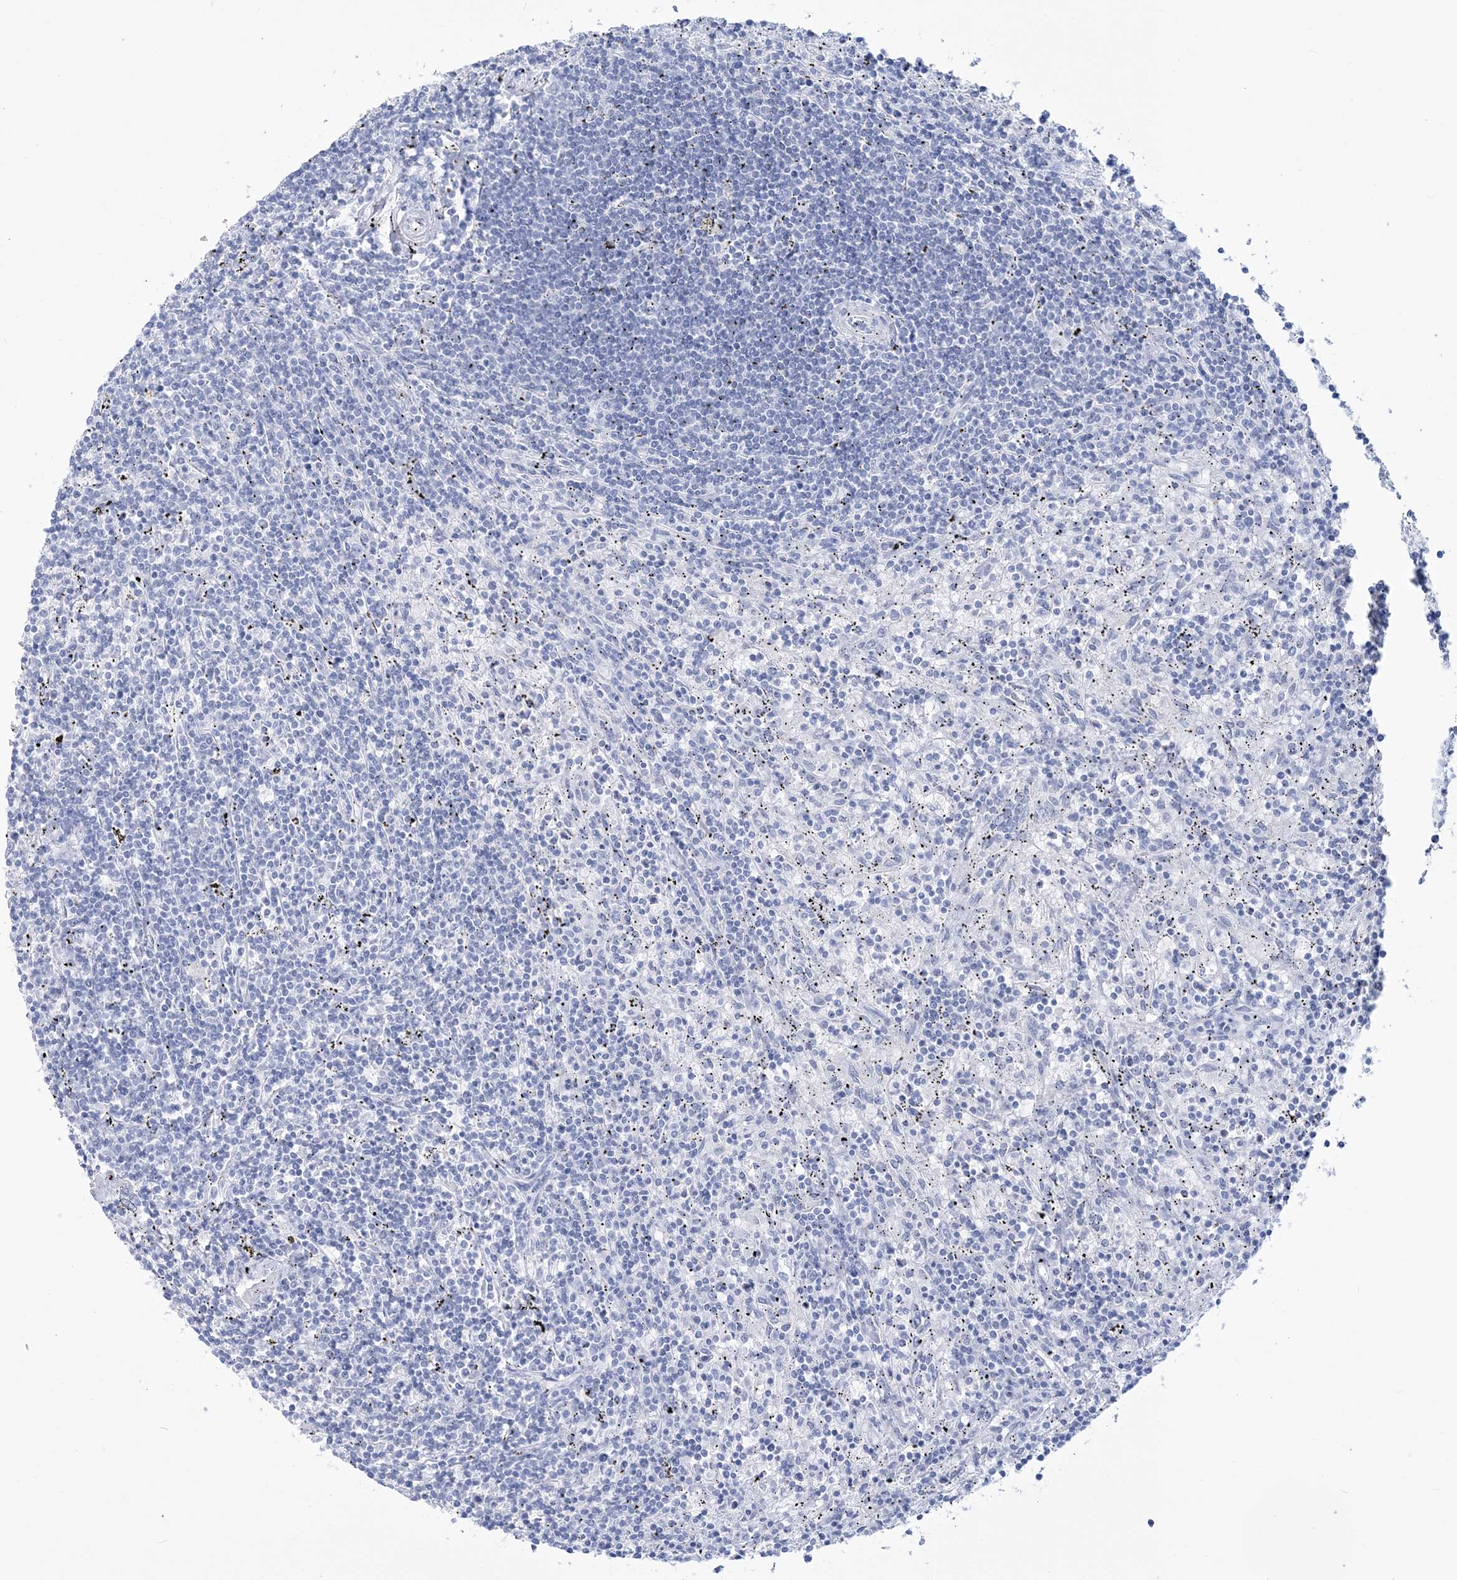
{"staining": {"intensity": "negative", "quantity": "none", "location": "none"}, "tissue": "lymphoma", "cell_type": "Tumor cells", "image_type": "cancer", "snomed": [{"axis": "morphology", "description": "Malignant lymphoma, non-Hodgkin's type, Low grade"}, {"axis": "topography", "description": "Spleen"}], "caption": "Human lymphoma stained for a protein using immunohistochemistry reveals no expression in tumor cells.", "gene": "RBP2", "patient": {"sex": "male", "age": 76}}